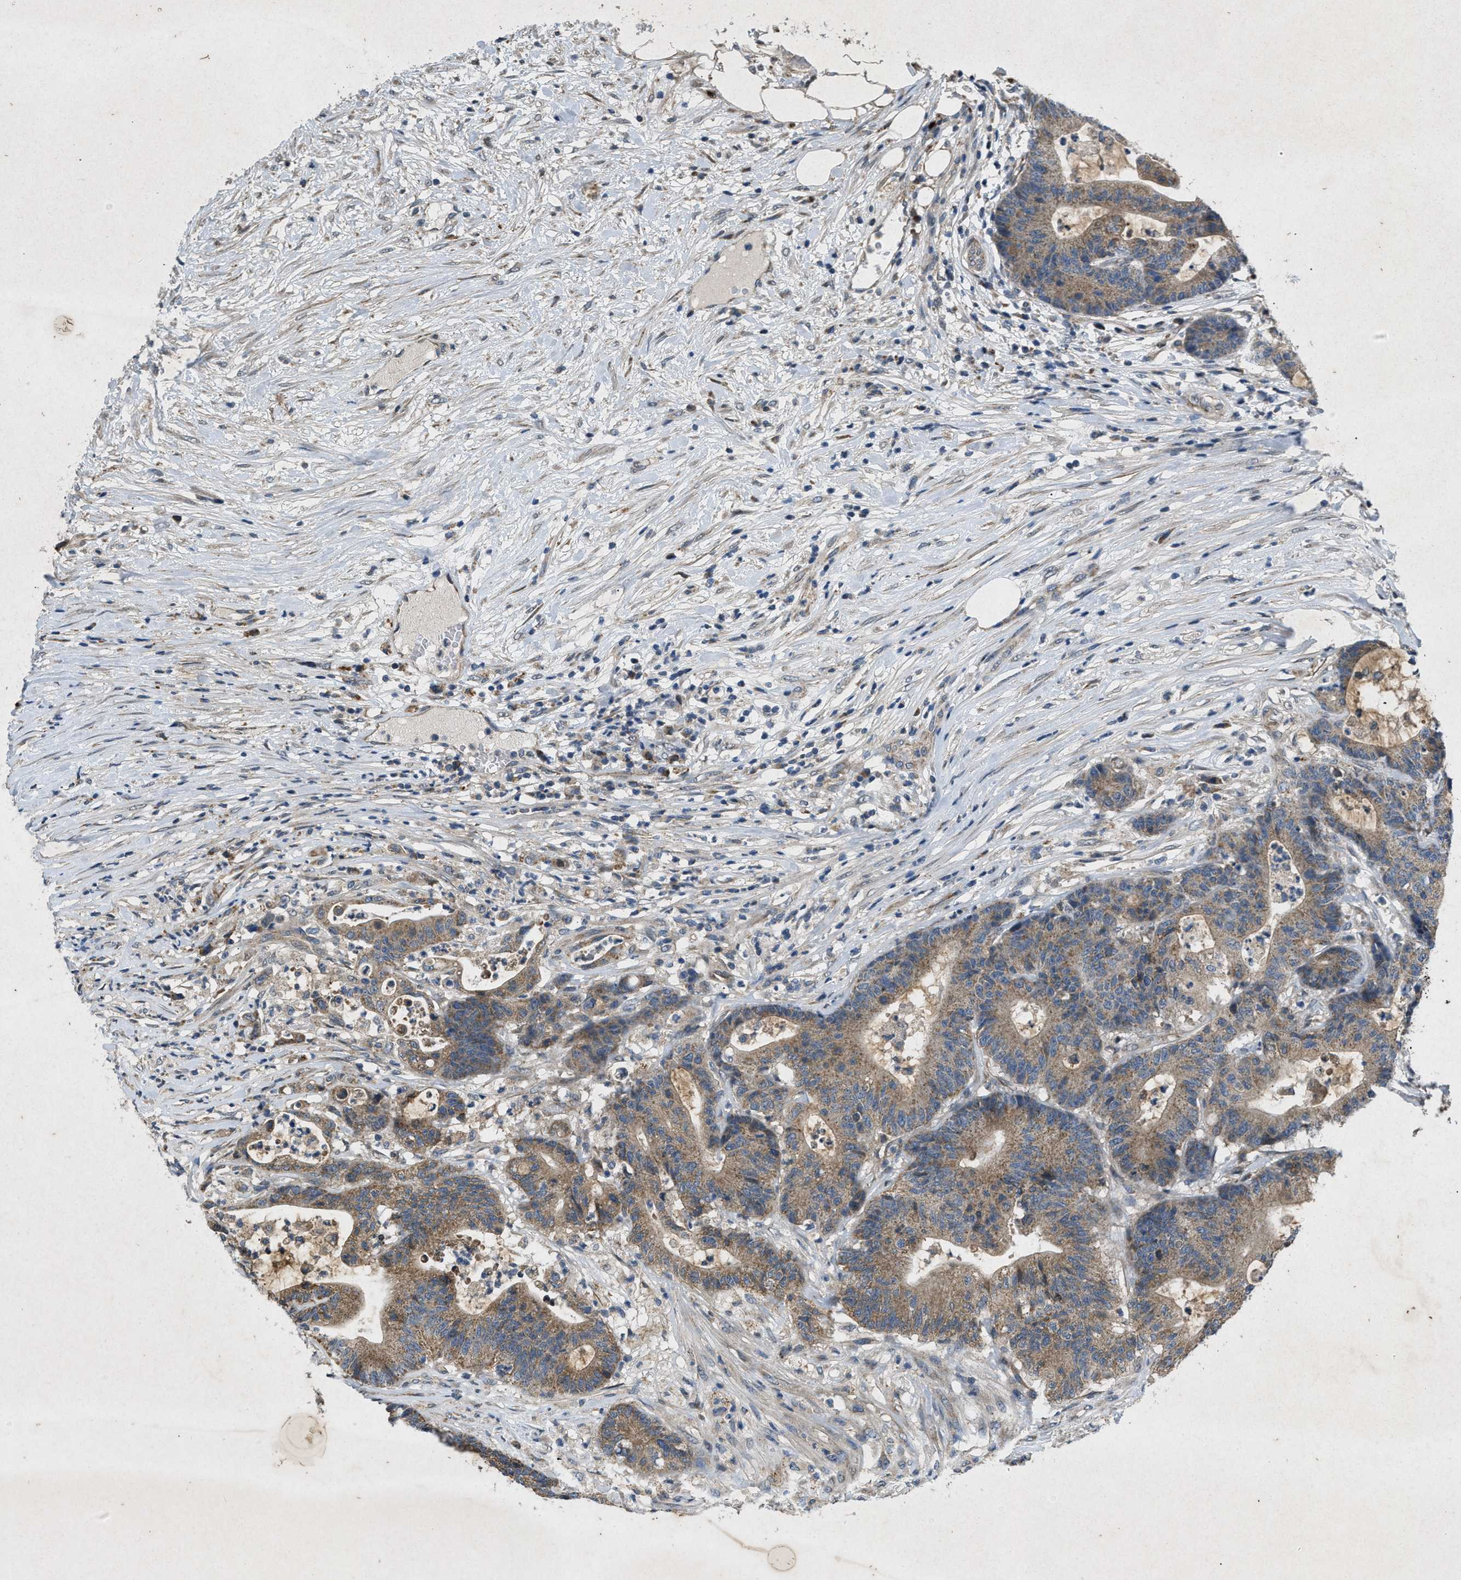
{"staining": {"intensity": "moderate", "quantity": ">75%", "location": "cytoplasmic/membranous"}, "tissue": "colorectal cancer", "cell_type": "Tumor cells", "image_type": "cancer", "snomed": [{"axis": "morphology", "description": "Adenocarcinoma, NOS"}, {"axis": "topography", "description": "Colon"}], "caption": "Protein expression analysis of colorectal cancer (adenocarcinoma) exhibits moderate cytoplasmic/membranous expression in approximately >75% of tumor cells. The protein is stained brown, and the nuclei are stained in blue (DAB (3,3'-diaminobenzidine) IHC with brightfield microscopy, high magnification).", "gene": "PRKG2", "patient": {"sex": "female", "age": 84}}